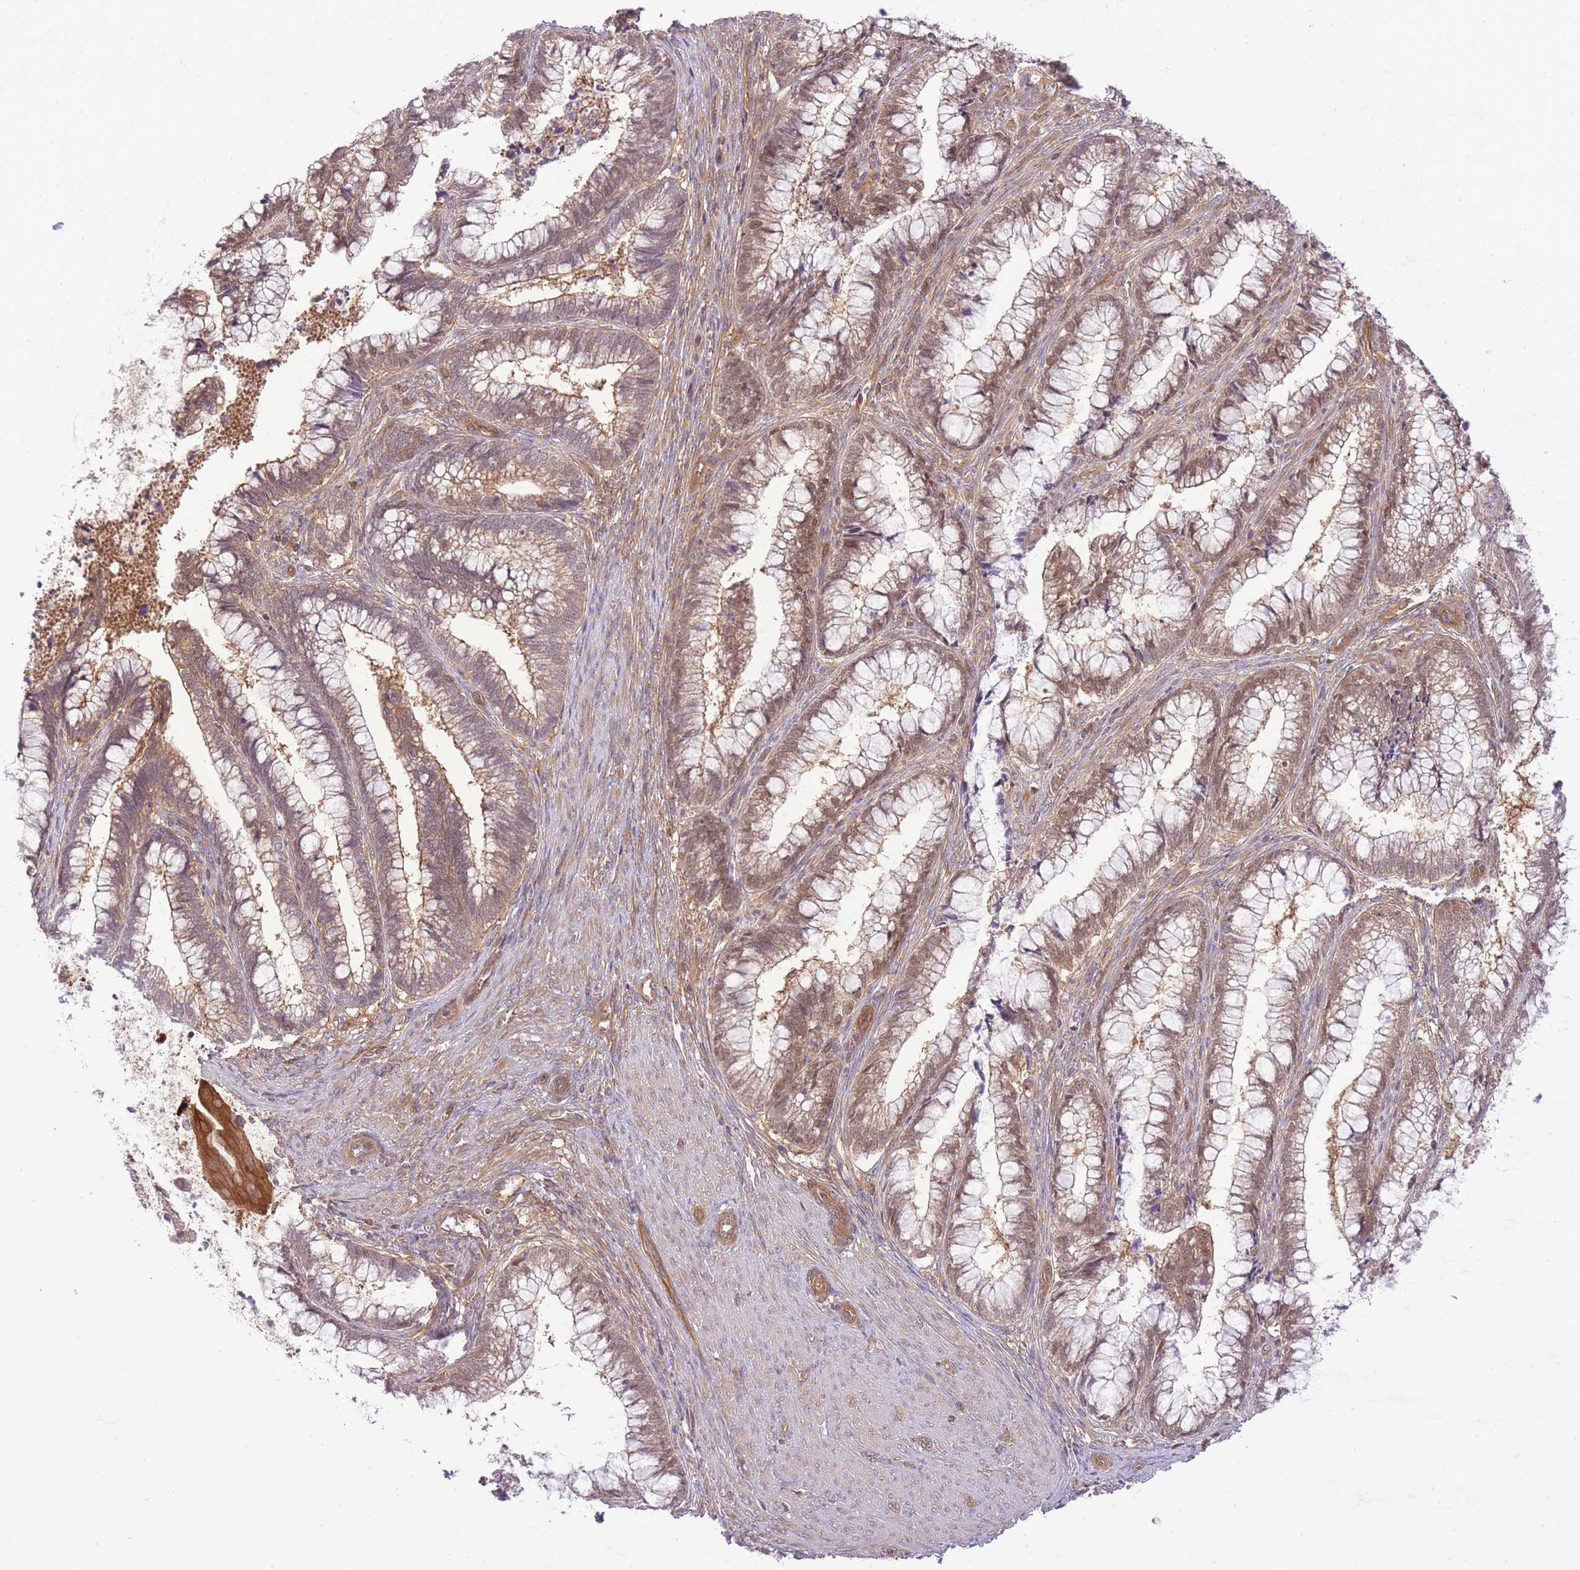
{"staining": {"intensity": "moderate", "quantity": ">75%", "location": "cytoplasmic/membranous,nuclear"}, "tissue": "cervical cancer", "cell_type": "Tumor cells", "image_type": "cancer", "snomed": [{"axis": "morphology", "description": "Adenocarcinoma, NOS"}, {"axis": "topography", "description": "Cervix"}], "caption": "Tumor cells exhibit moderate cytoplasmic/membranous and nuclear staining in about >75% of cells in cervical adenocarcinoma. The staining was performed using DAB (3,3'-diaminobenzidine), with brown indicating positive protein expression. Nuclei are stained blue with hematoxylin.", "gene": "PREP", "patient": {"sex": "female", "age": 44}}